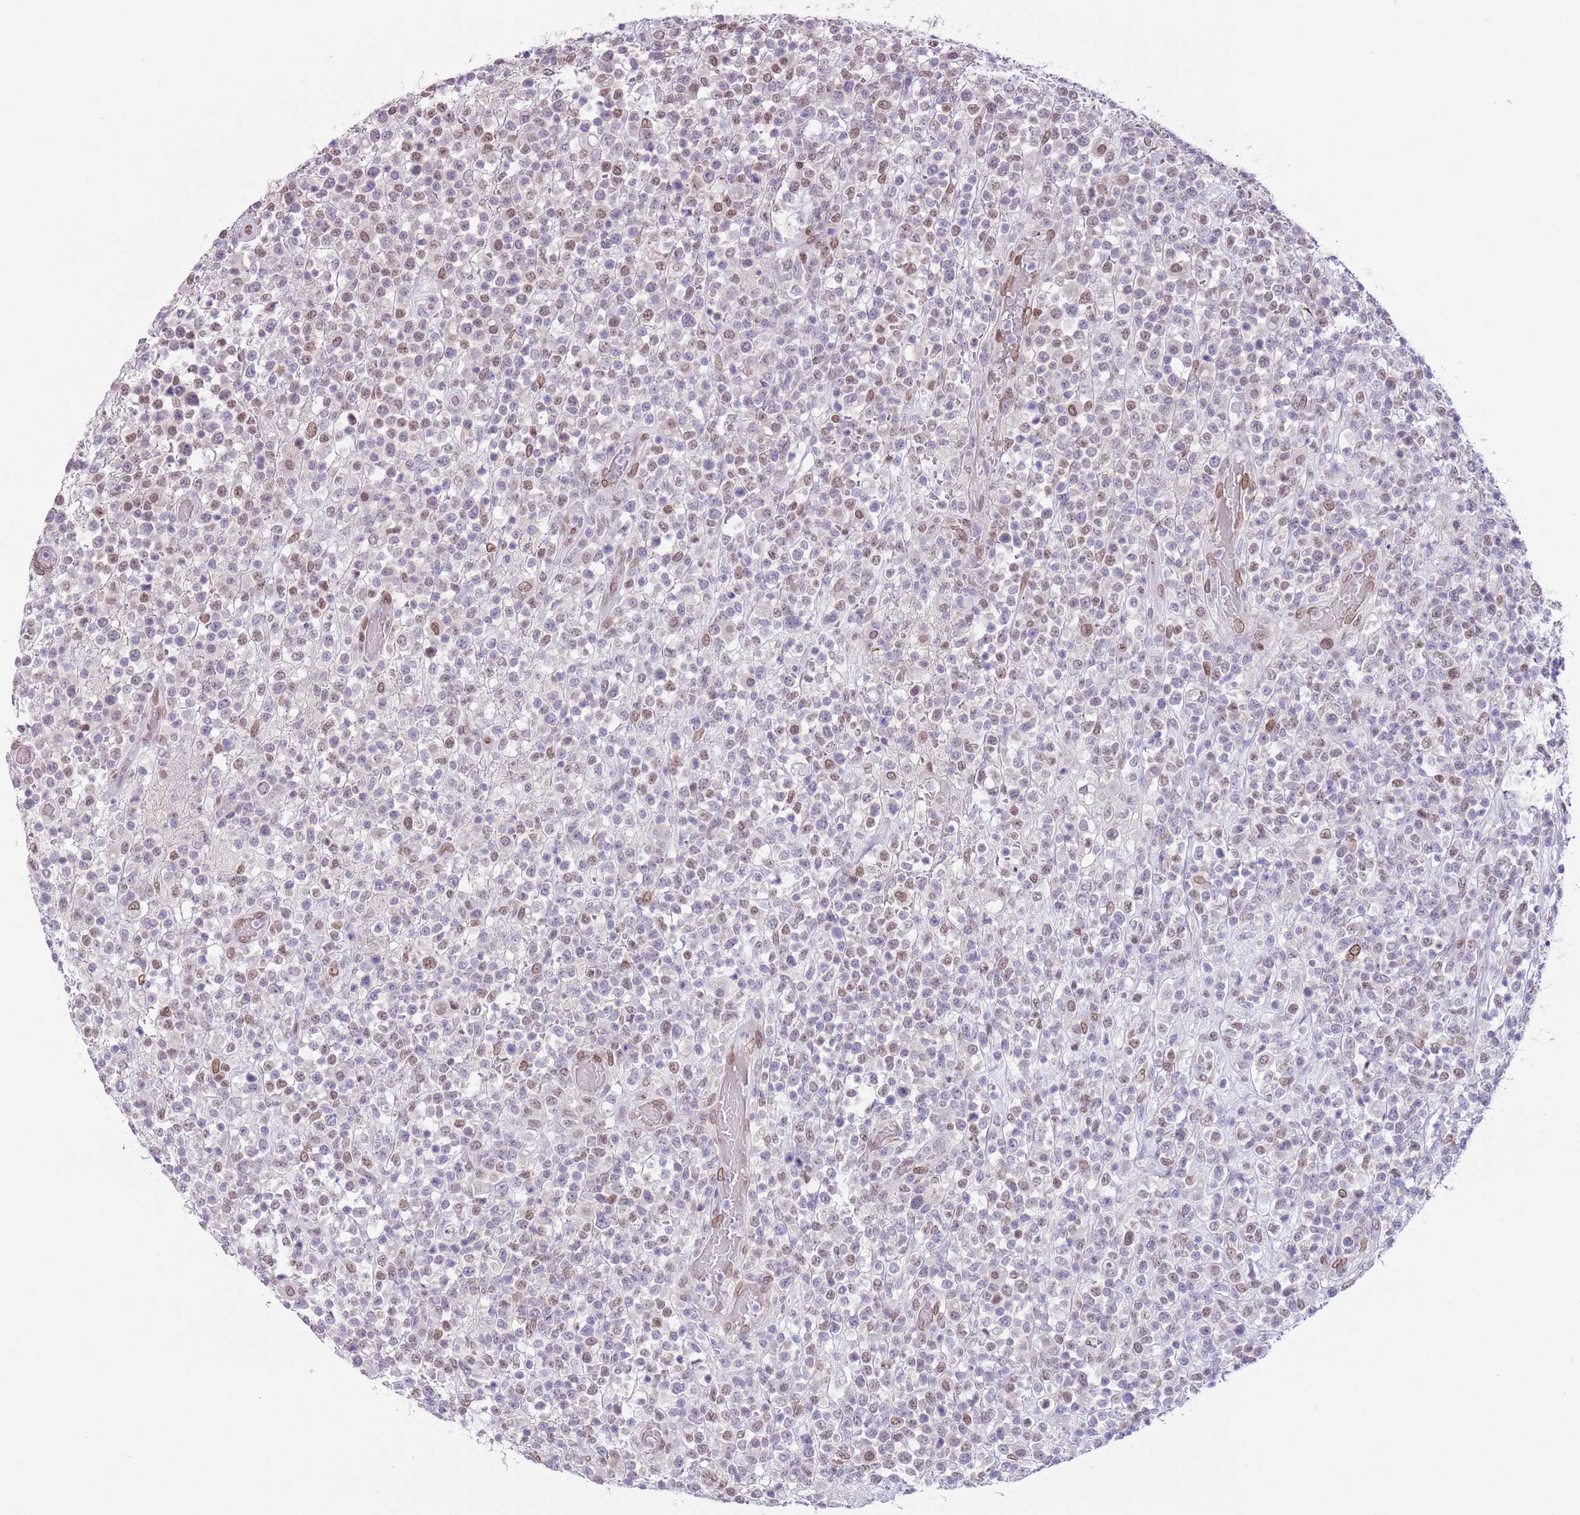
{"staining": {"intensity": "weak", "quantity": "<25%", "location": "cytoplasmic/membranous,nuclear"}, "tissue": "lymphoma", "cell_type": "Tumor cells", "image_type": "cancer", "snomed": [{"axis": "morphology", "description": "Malignant lymphoma, non-Hodgkin's type, High grade"}, {"axis": "topography", "description": "Colon"}], "caption": "Immunohistochemical staining of human high-grade malignant lymphoma, non-Hodgkin's type demonstrates no significant expression in tumor cells.", "gene": "ZGLP1", "patient": {"sex": "female", "age": 53}}